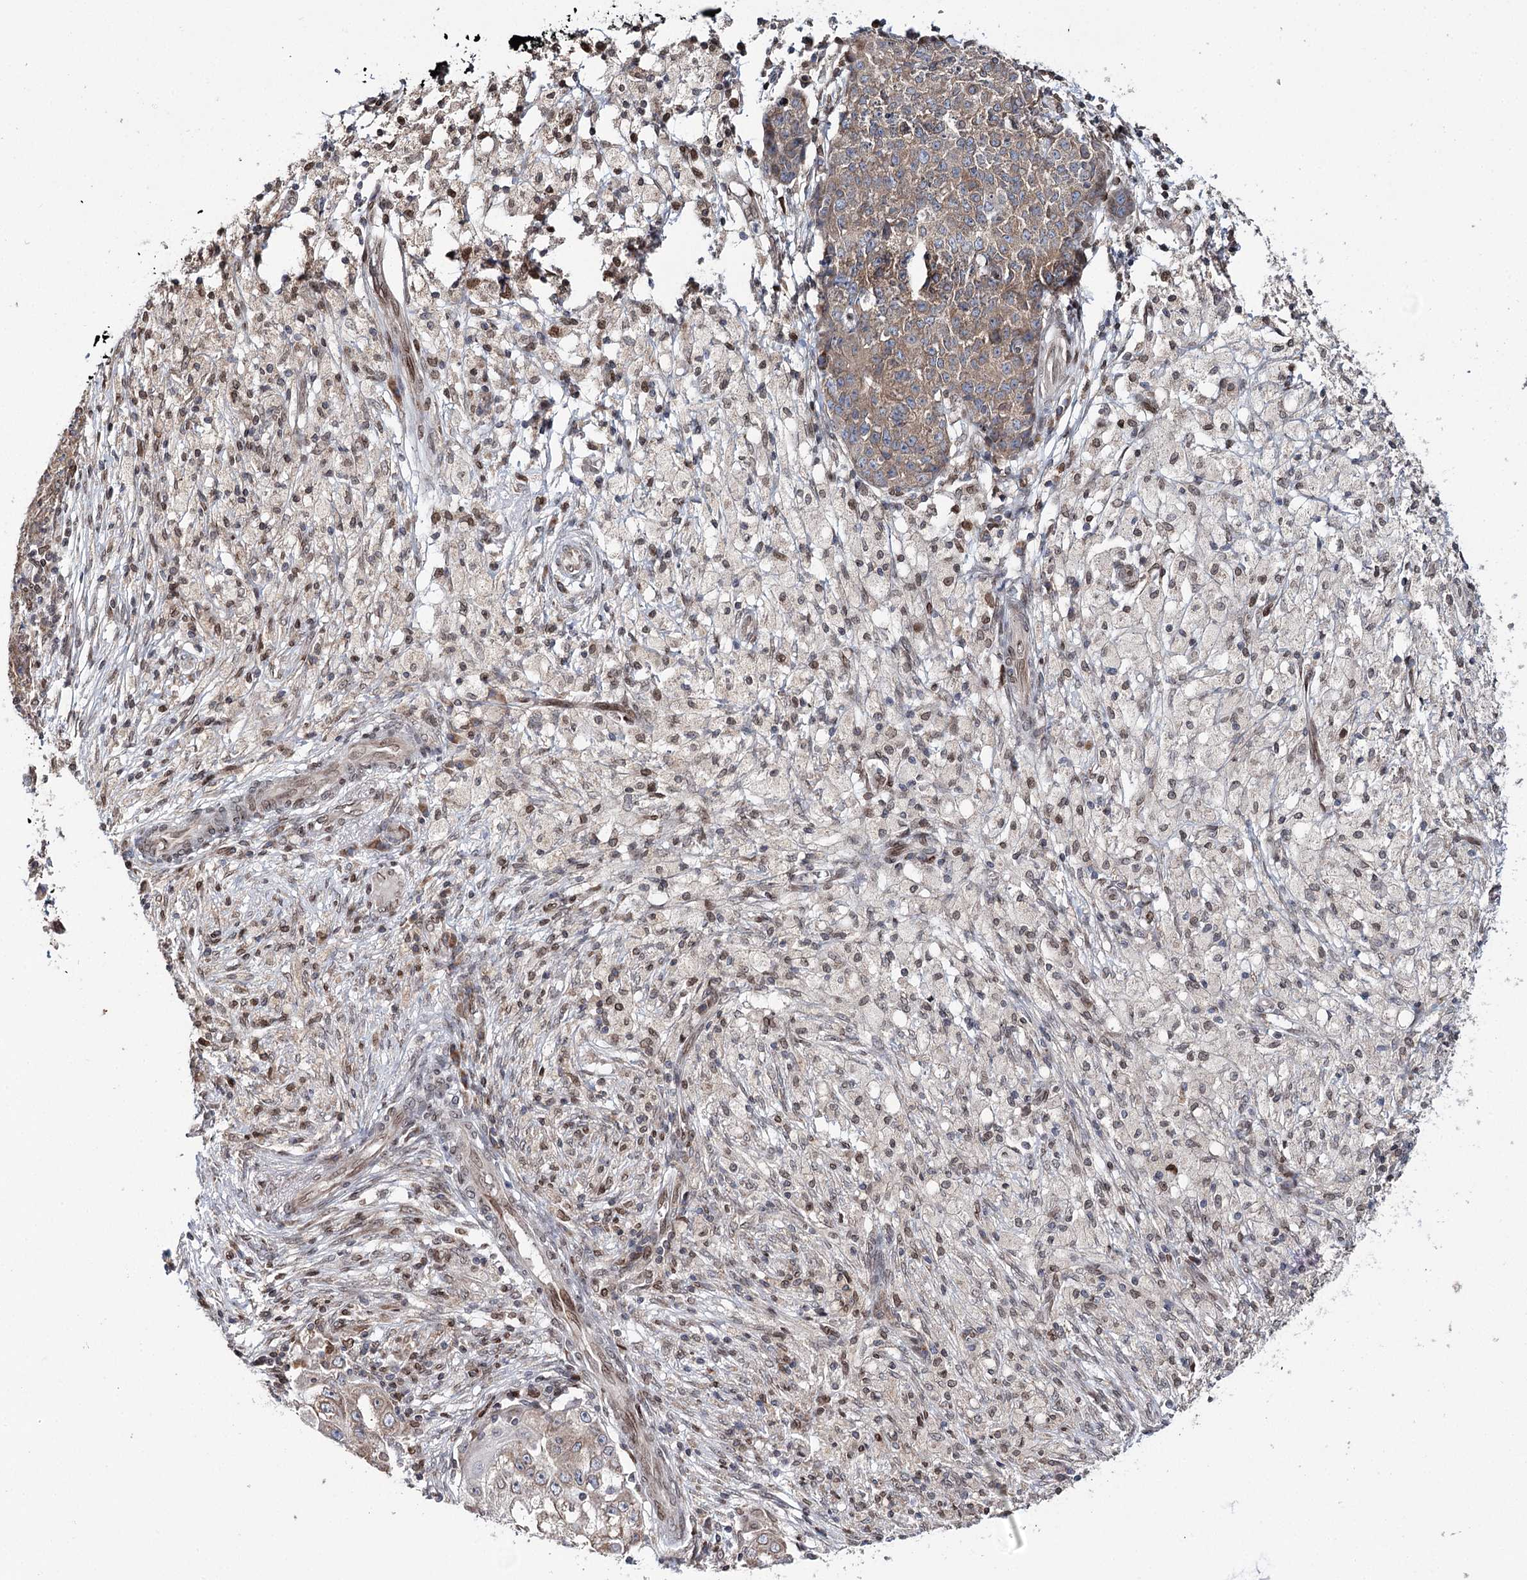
{"staining": {"intensity": "moderate", "quantity": "25%-75%", "location": "cytoplasmic/membranous,nuclear"}, "tissue": "ovarian cancer", "cell_type": "Tumor cells", "image_type": "cancer", "snomed": [{"axis": "morphology", "description": "Carcinoma, endometroid"}, {"axis": "topography", "description": "Ovary"}], "caption": "Brown immunohistochemical staining in endometroid carcinoma (ovarian) reveals moderate cytoplasmic/membranous and nuclear staining in approximately 25%-75% of tumor cells.", "gene": "CFAP46", "patient": {"sex": "female", "age": 42}}